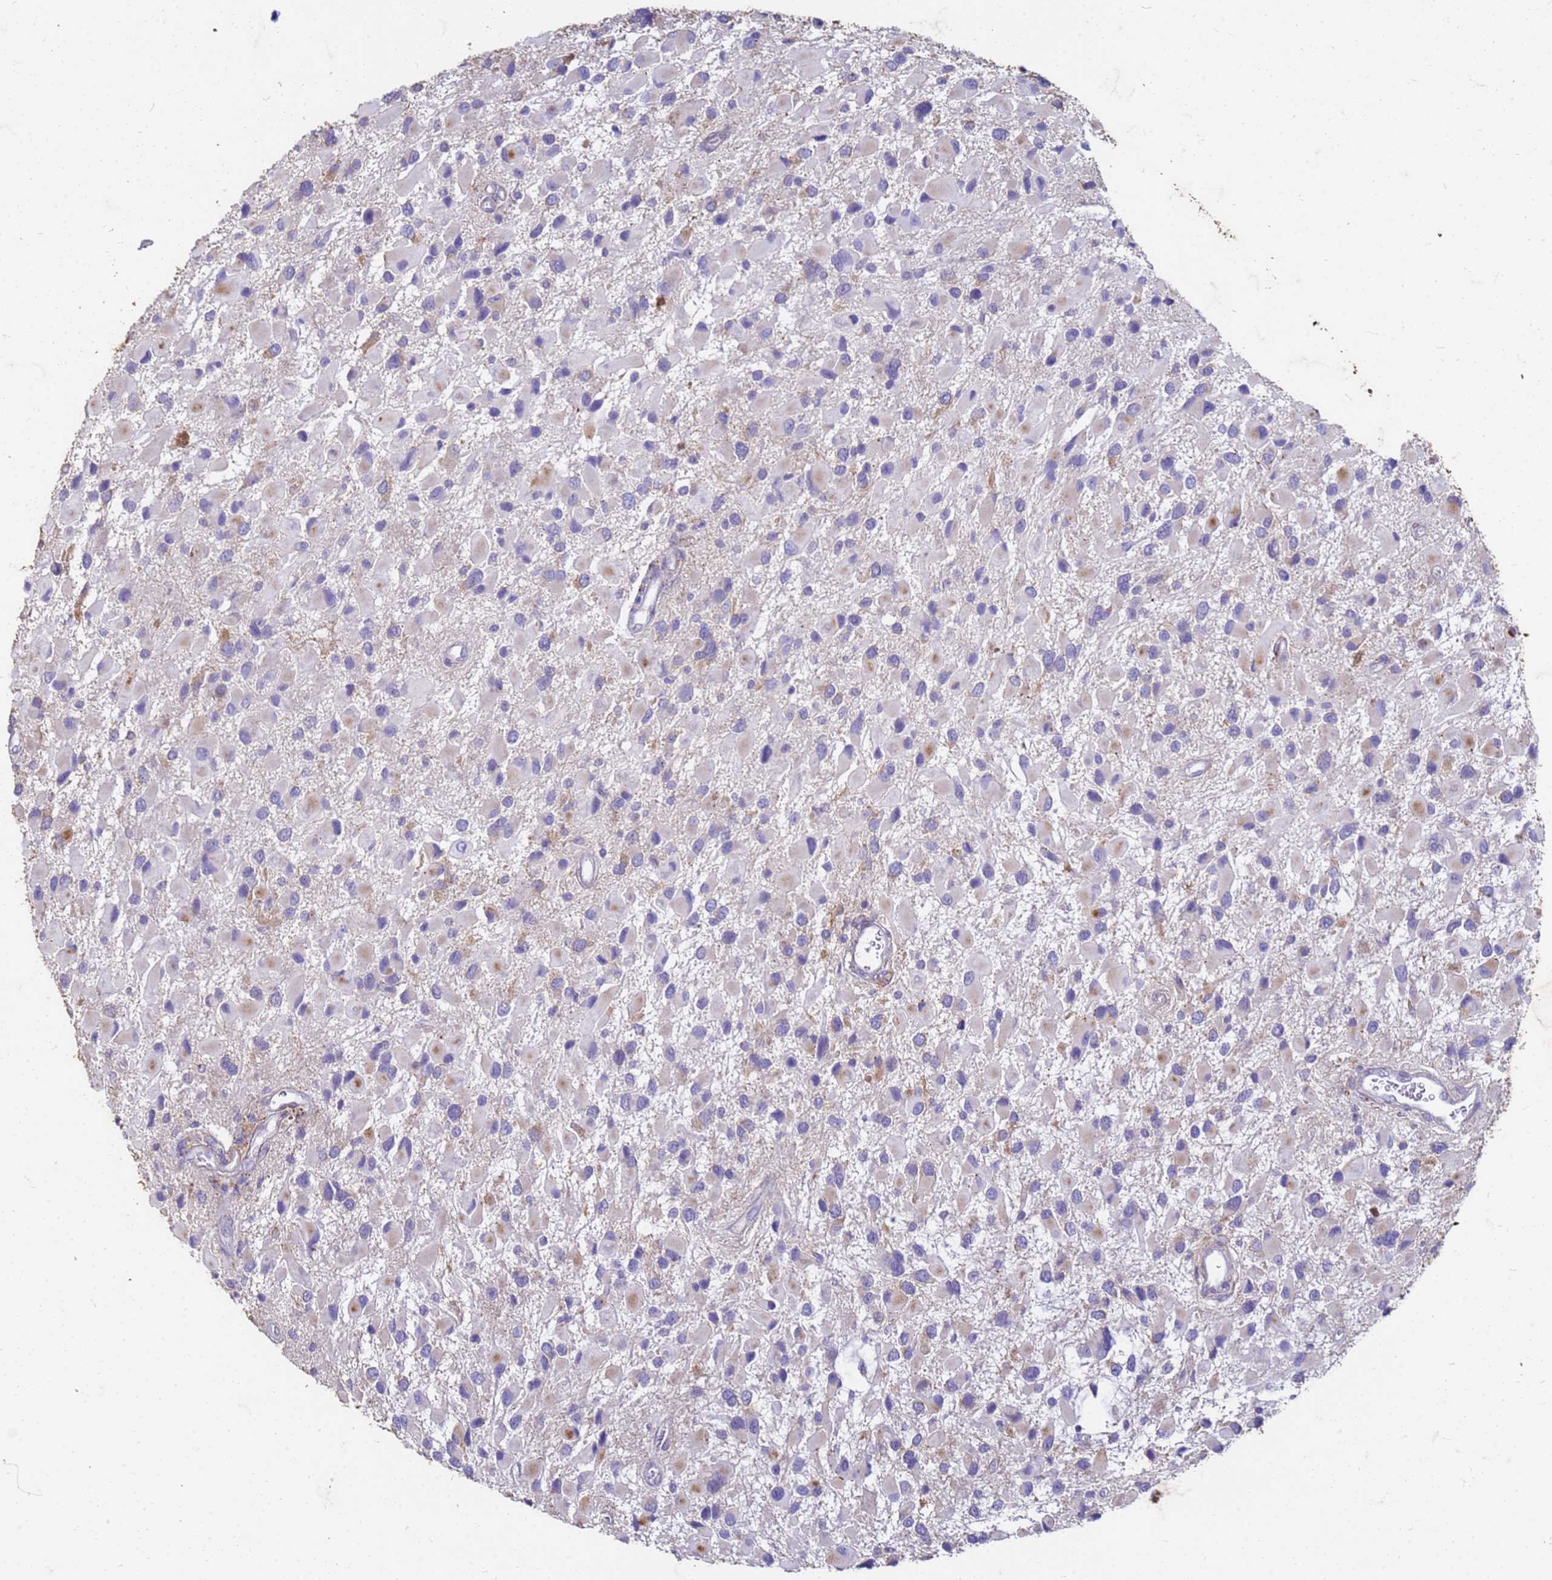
{"staining": {"intensity": "weak", "quantity": "<25%", "location": "cytoplasmic/membranous"}, "tissue": "glioma", "cell_type": "Tumor cells", "image_type": "cancer", "snomed": [{"axis": "morphology", "description": "Glioma, malignant, High grade"}, {"axis": "topography", "description": "Brain"}], "caption": "Tumor cells are negative for protein expression in human glioma. Nuclei are stained in blue.", "gene": "SLC25A15", "patient": {"sex": "male", "age": 53}}